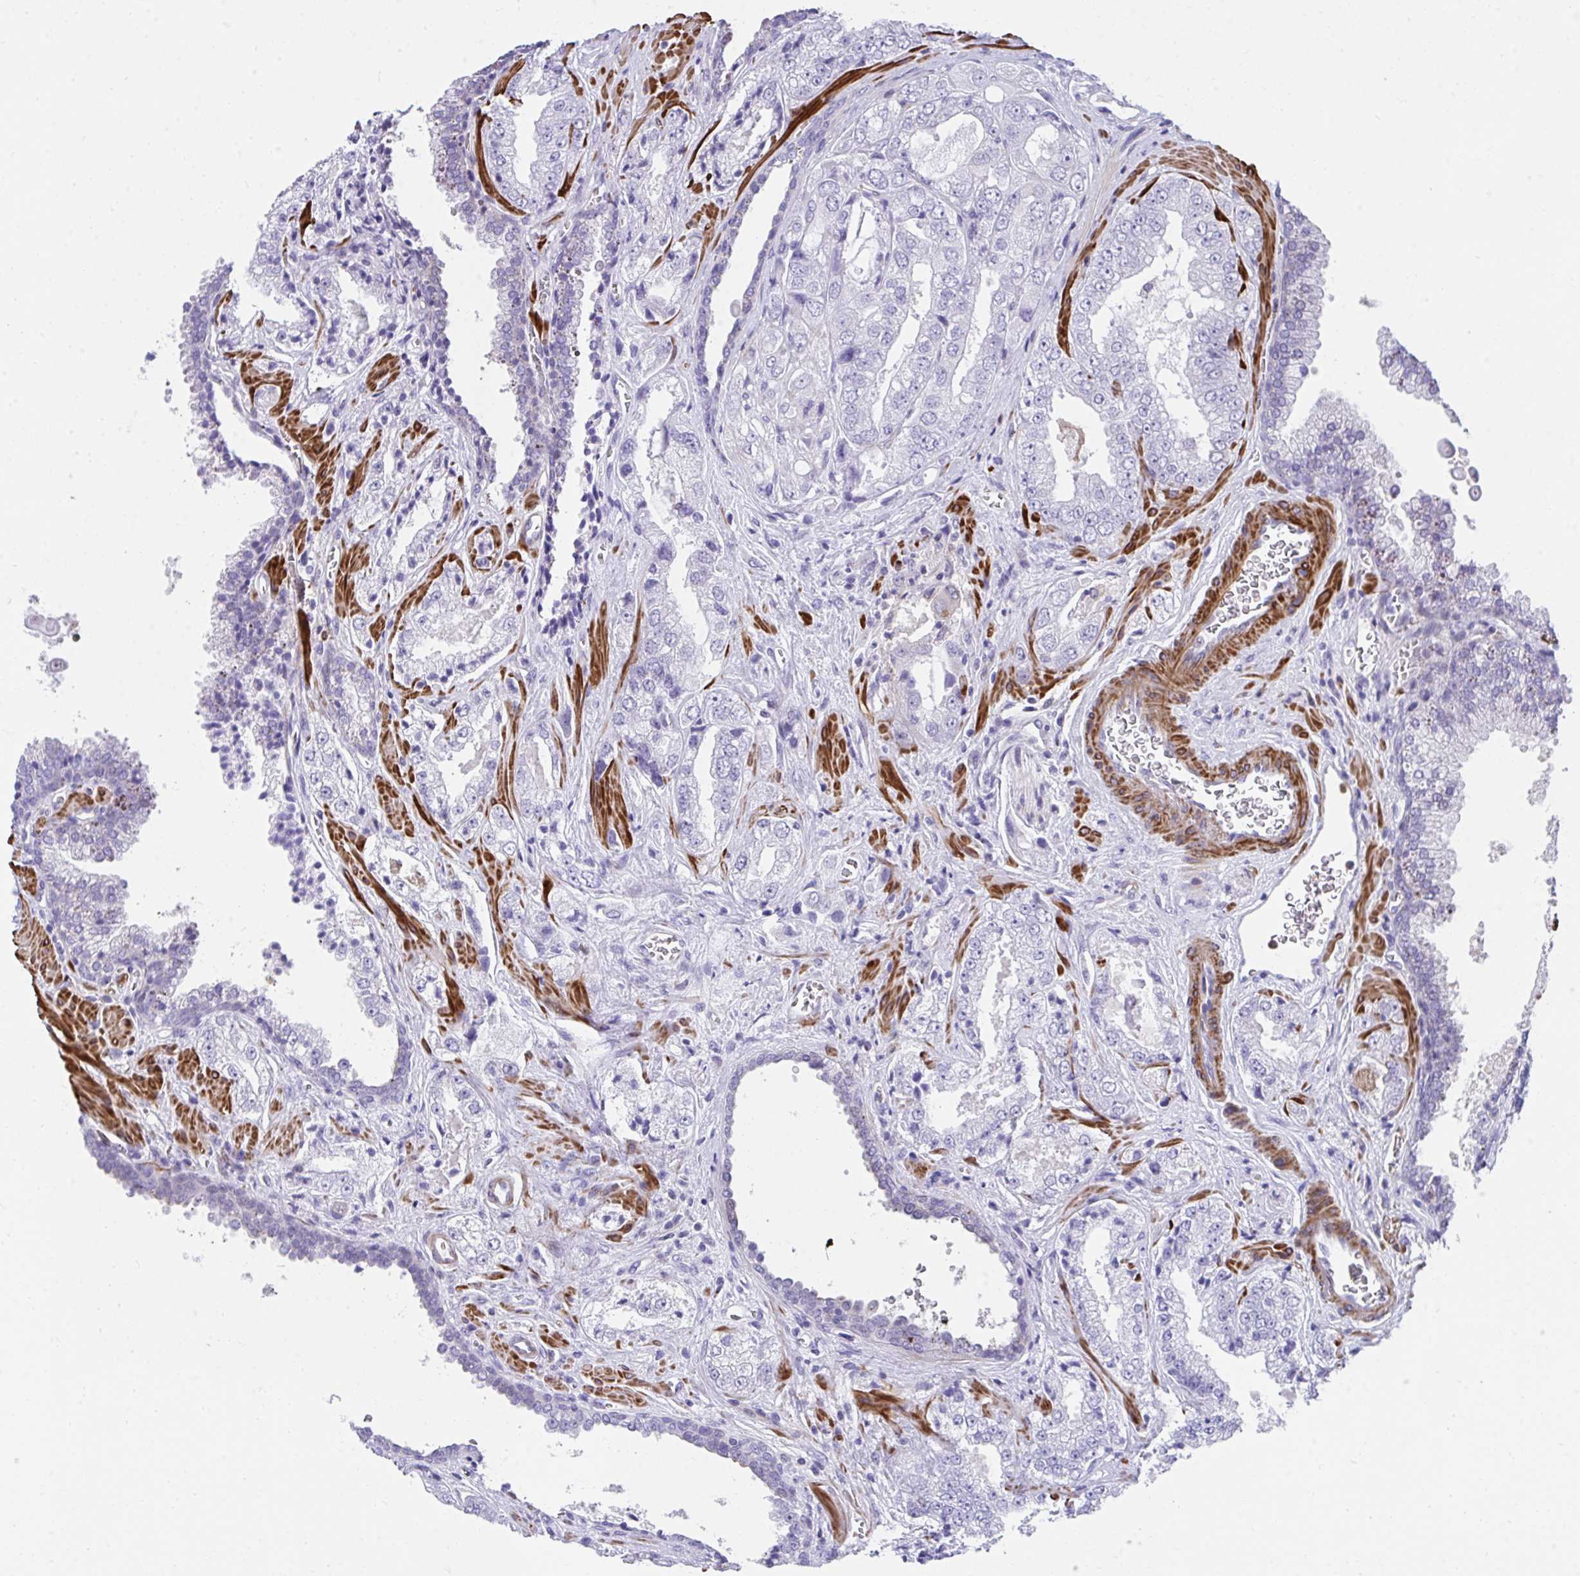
{"staining": {"intensity": "negative", "quantity": "none", "location": "none"}, "tissue": "prostate cancer", "cell_type": "Tumor cells", "image_type": "cancer", "snomed": [{"axis": "morphology", "description": "Adenocarcinoma, High grade"}, {"axis": "topography", "description": "Prostate"}], "caption": "Prostate cancer stained for a protein using immunohistochemistry shows no staining tumor cells.", "gene": "CSTB", "patient": {"sex": "male", "age": 67}}